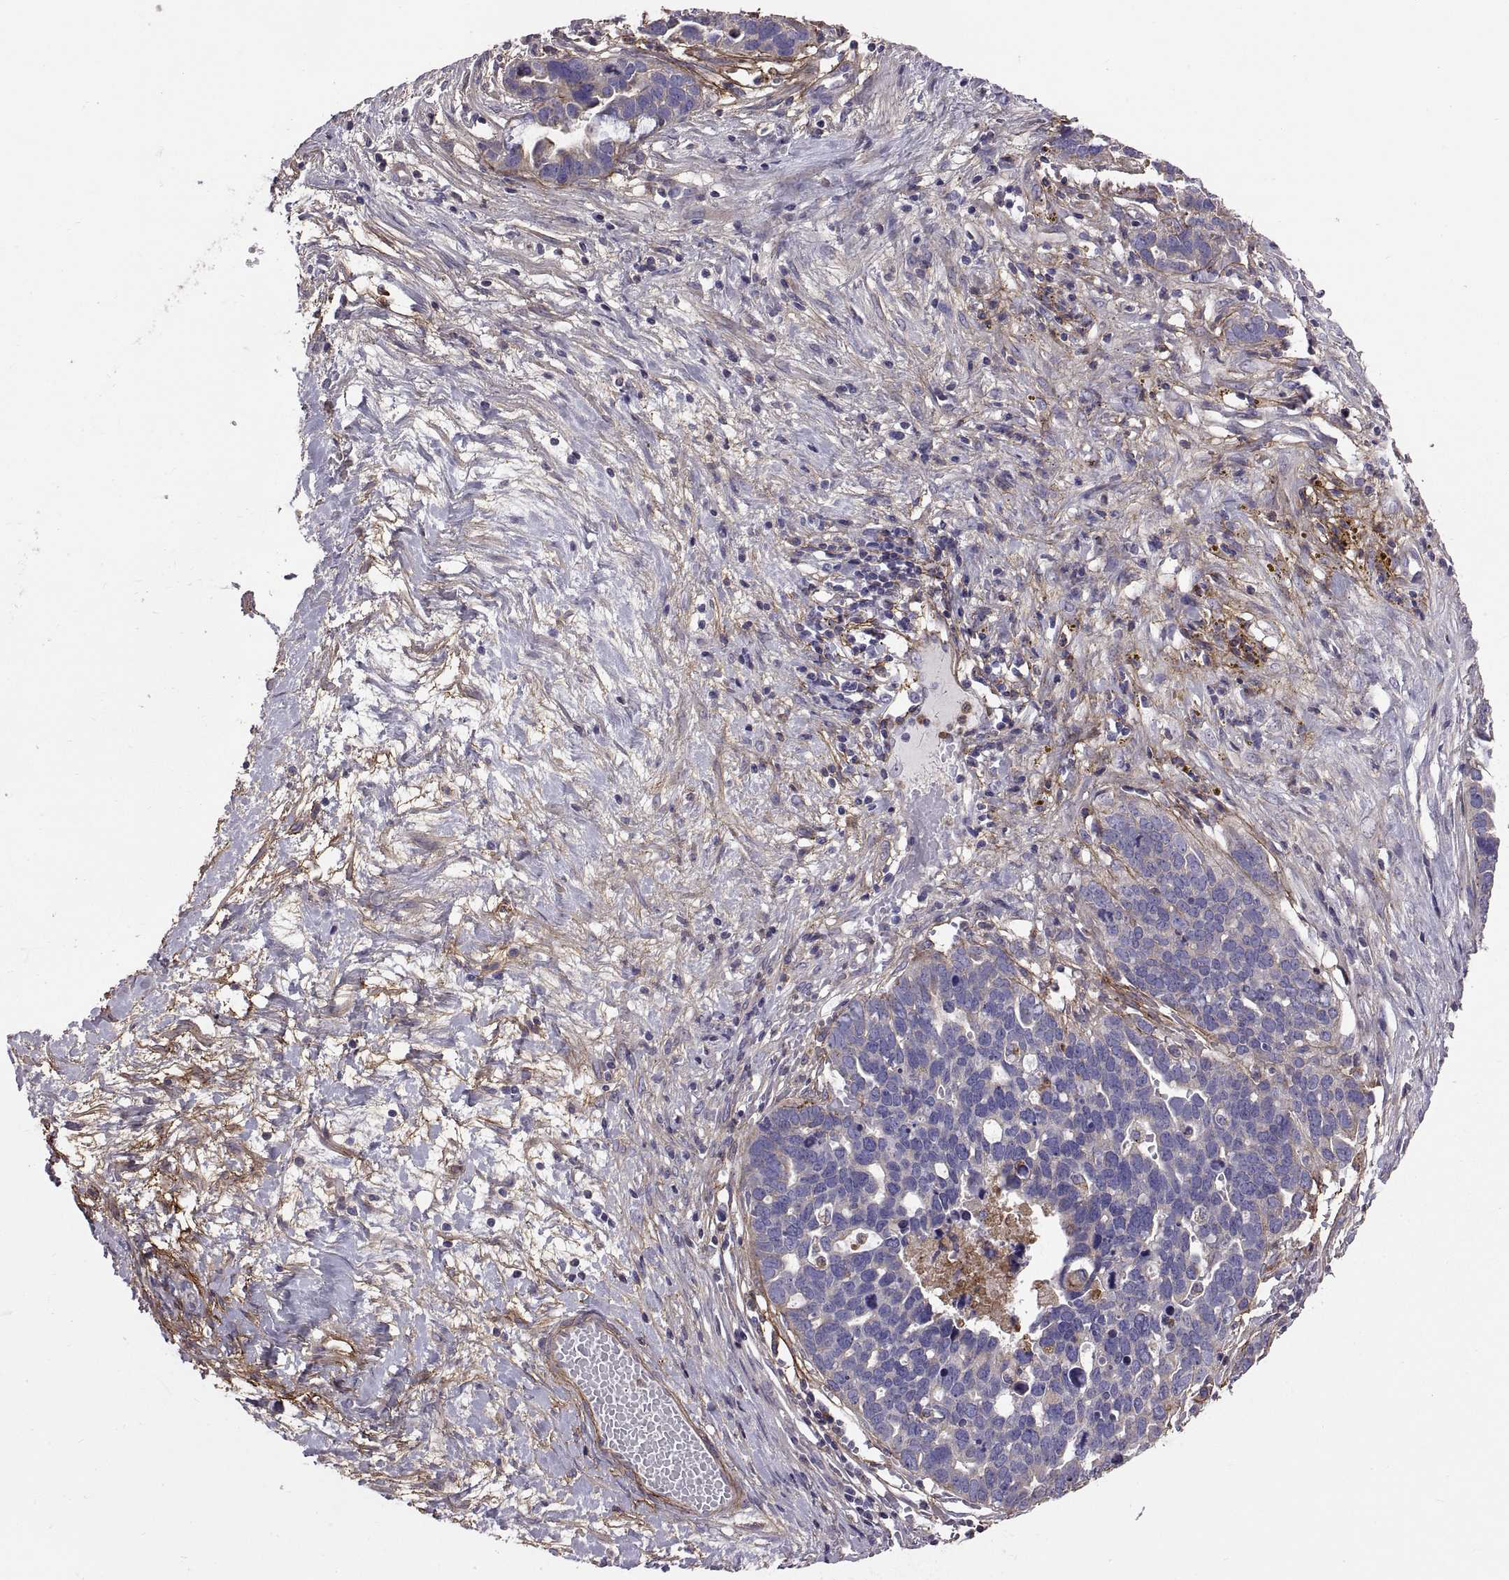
{"staining": {"intensity": "negative", "quantity": "none", "location": "none"}, "tissue": "ovarian cancer", "cell_type": "Tumor cells", "image_type": "cancer", "snomed": [{"axis": "morphology", "description": "Cystadenocarcinoma, serous, NOS"}, {"axis": "topography", "description": "Ovary"}], "caption": "This is an immunohistochemistry (IHC) histopathology image of human ovarian serous cystadenocarcinoma. There is no staining in tumor cells.", "gene": "EMILIN2", "patient": {"sex": "female", "age": 54}}